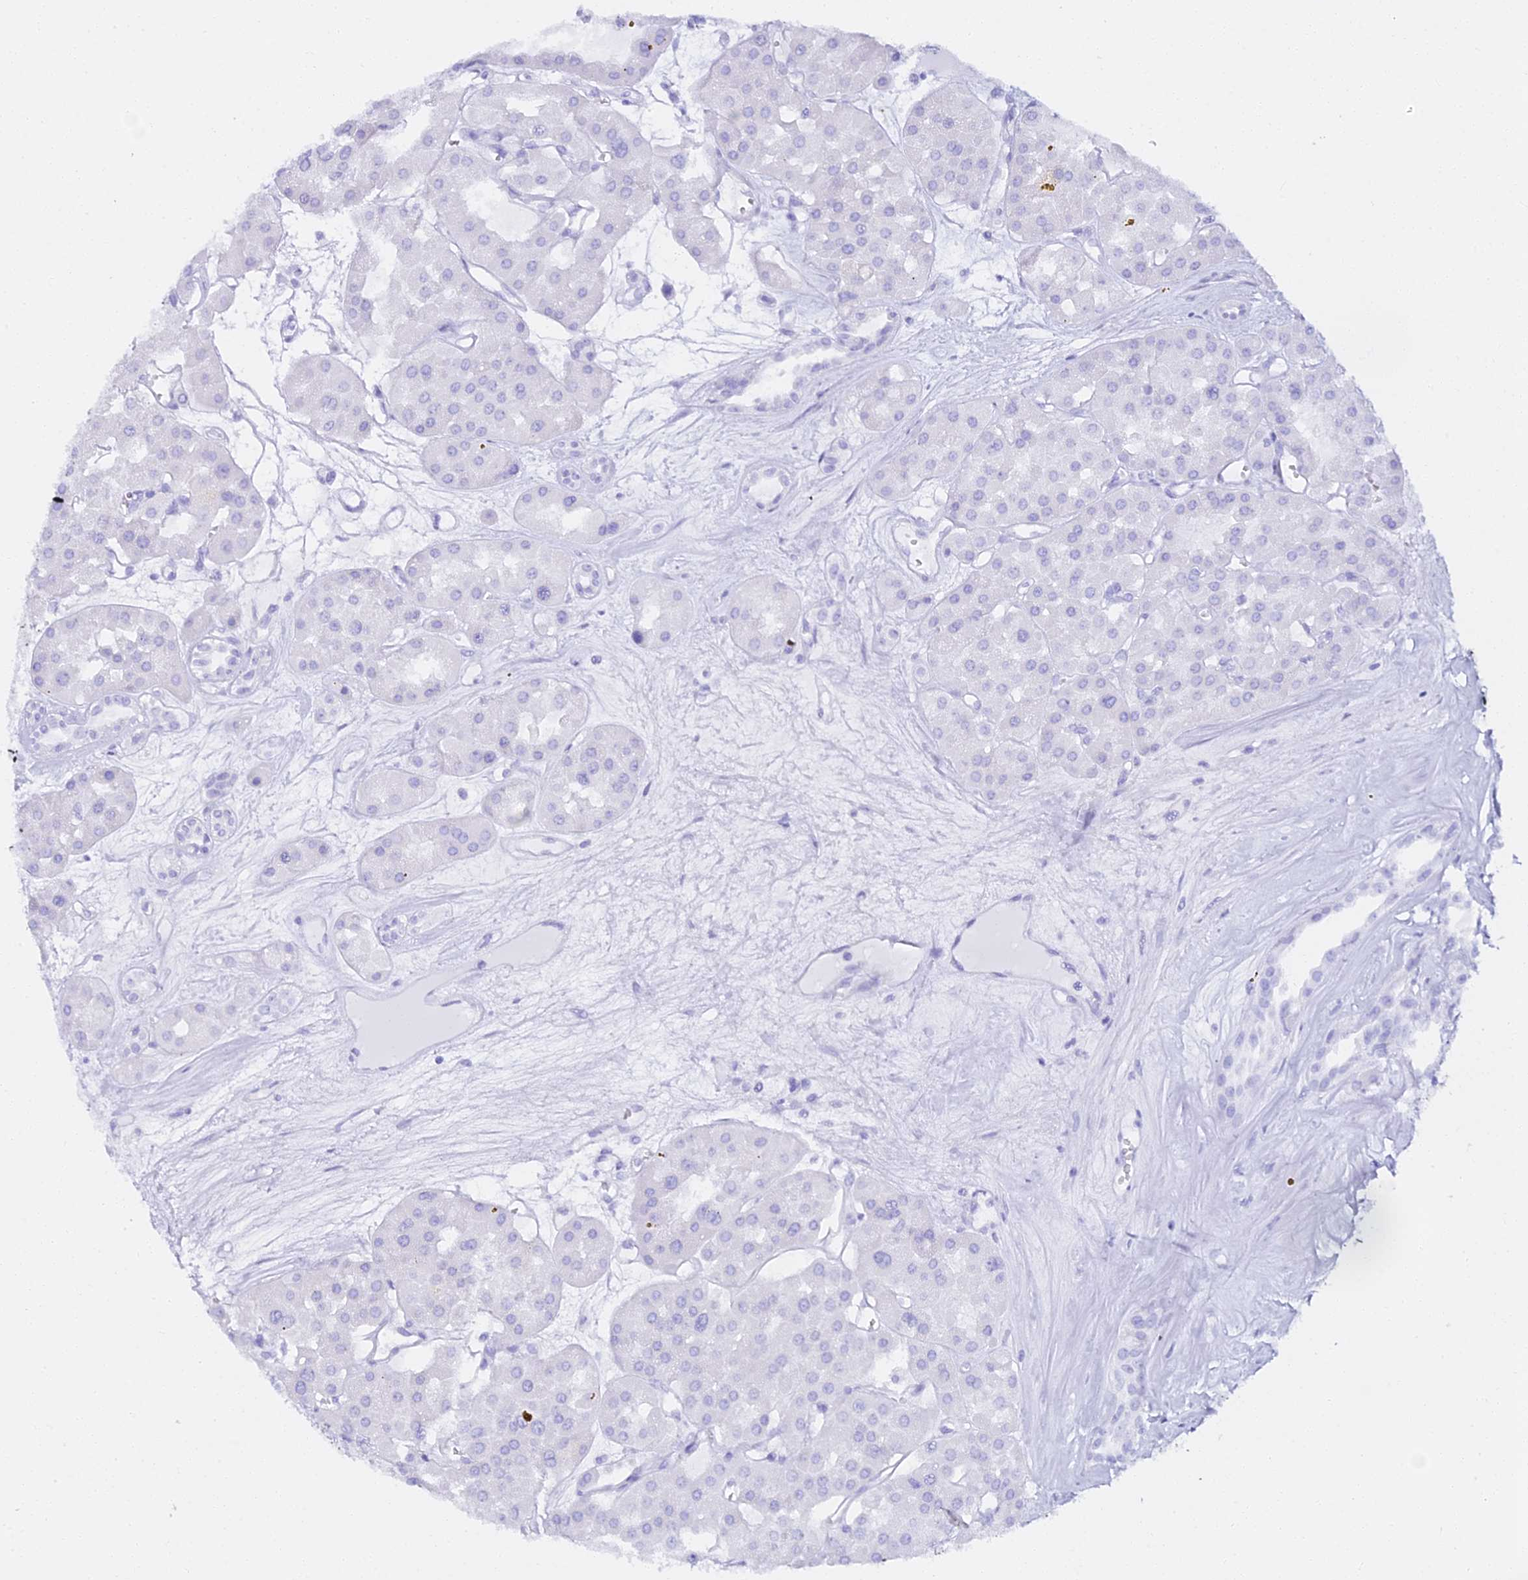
{"staining": {"intensity": "negative", "quantity": "none", "location": "none"}, "tissue": "renal cancer", "cell_type": "Tumor cells", "image_type": "cancer", "snomed": [{"axis": "morphology", "description": "Carcinoma, NOS"}, {"axis": "topography", "description": "Kidney"}], "caption": "Photomicrograph shows no protein staining in tumor cells of renal cancer tissue. (DAB IHC visualized using brightfield microscopy, high magnification).", "gene": "ALPG", "patient": {"sex": "female", "age": 75}}